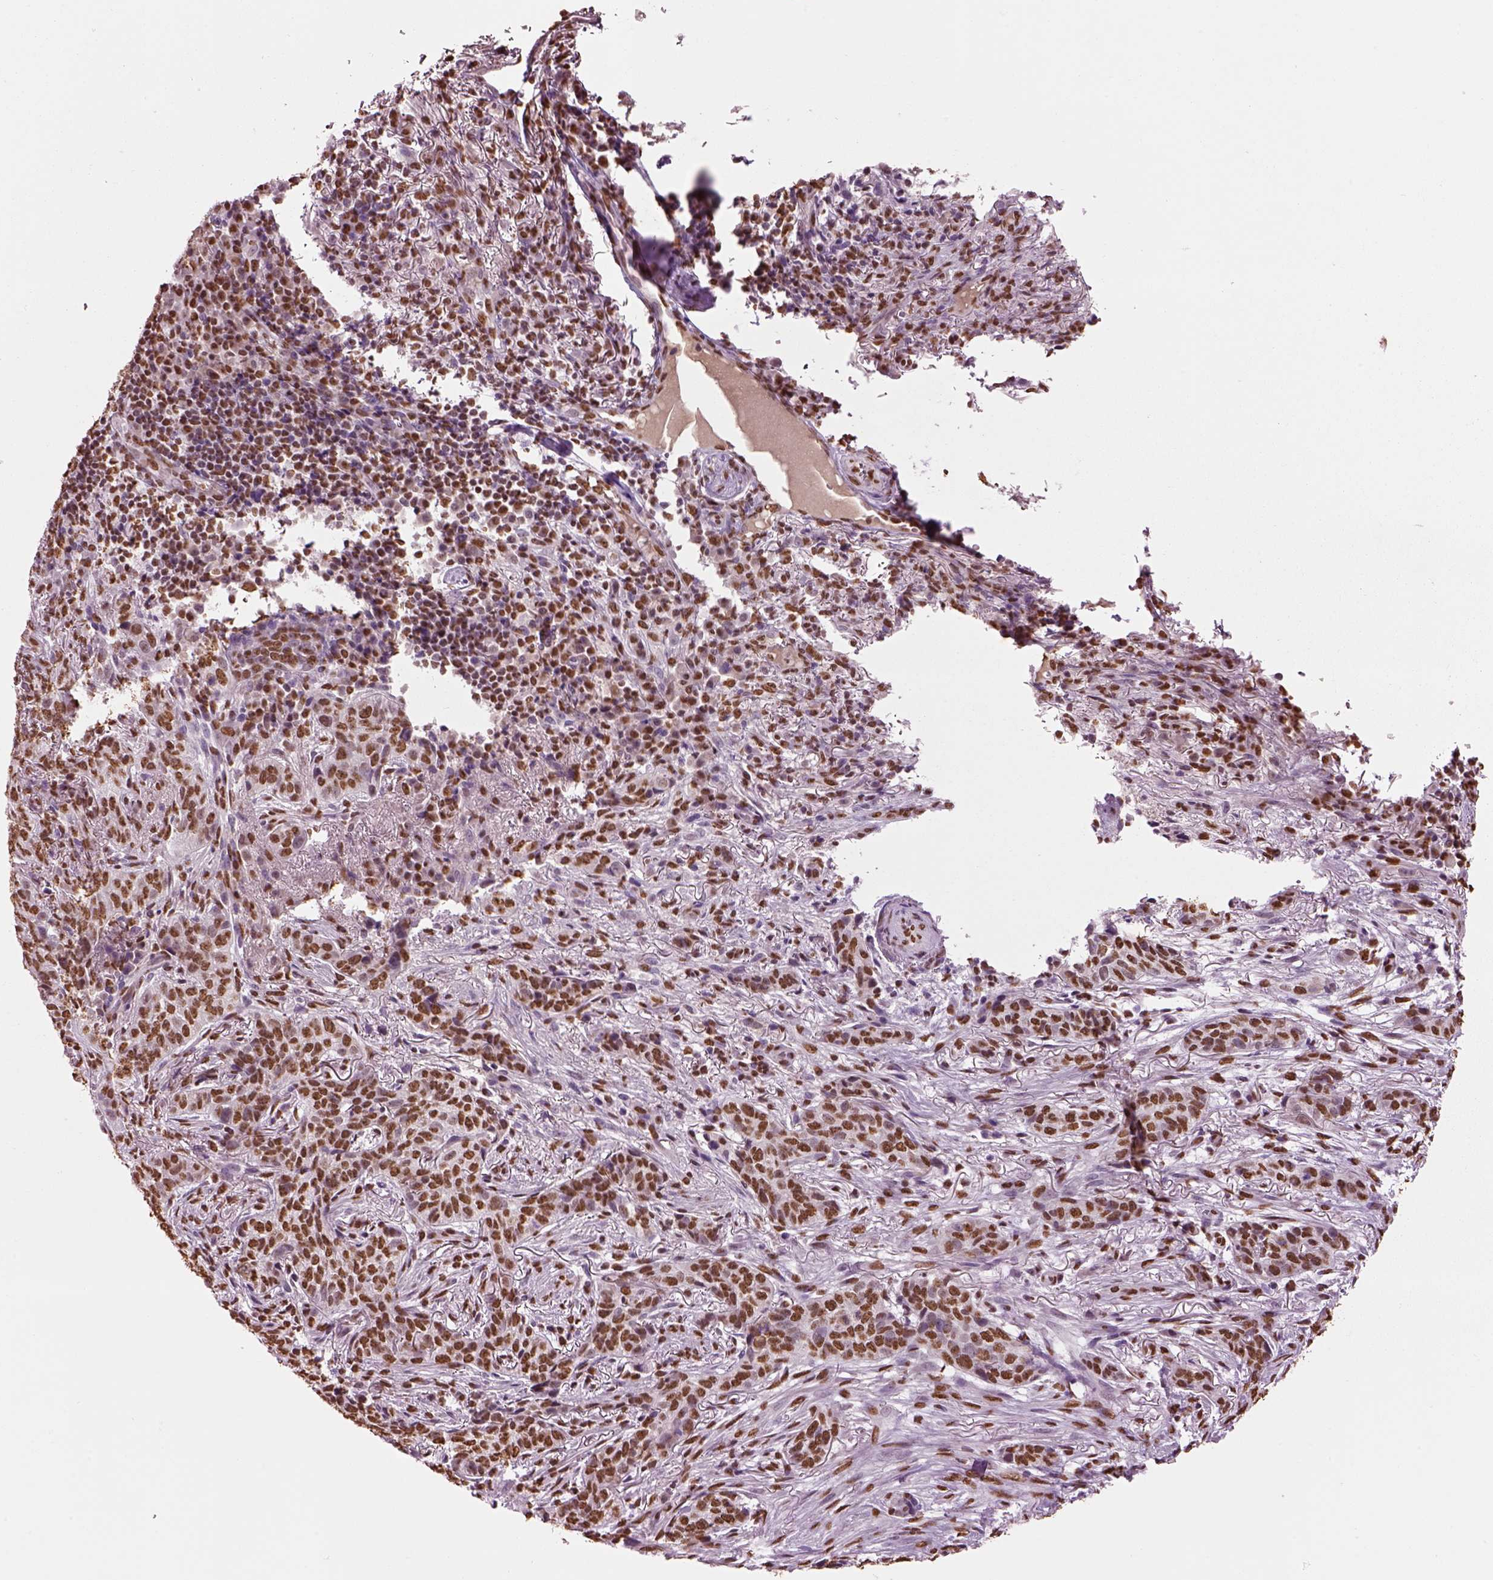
{"staining": {"intensity": "moderate", "quantity": ">75%", "location": "nuclear"}, "tissue": "skin cancer", "cell_type": "Tumor cells", "image_type": "cancer", "snomed": [{"axis": "morphology", "description": "Basal cell carcinoma"}, {"axis": "topography", "description": "Skin"}], "caption": "The histopathology image exhibits immunohistochemical staining of skin cancer. There is moderate nuclear staining is appreciated in about >75% of tumor cells. Immunohistochemistry stains the protein of interest in brown and the nuclei are stained blue.", "gene": "DDX3X", "patient": {"sex": "female", "age": 69}}